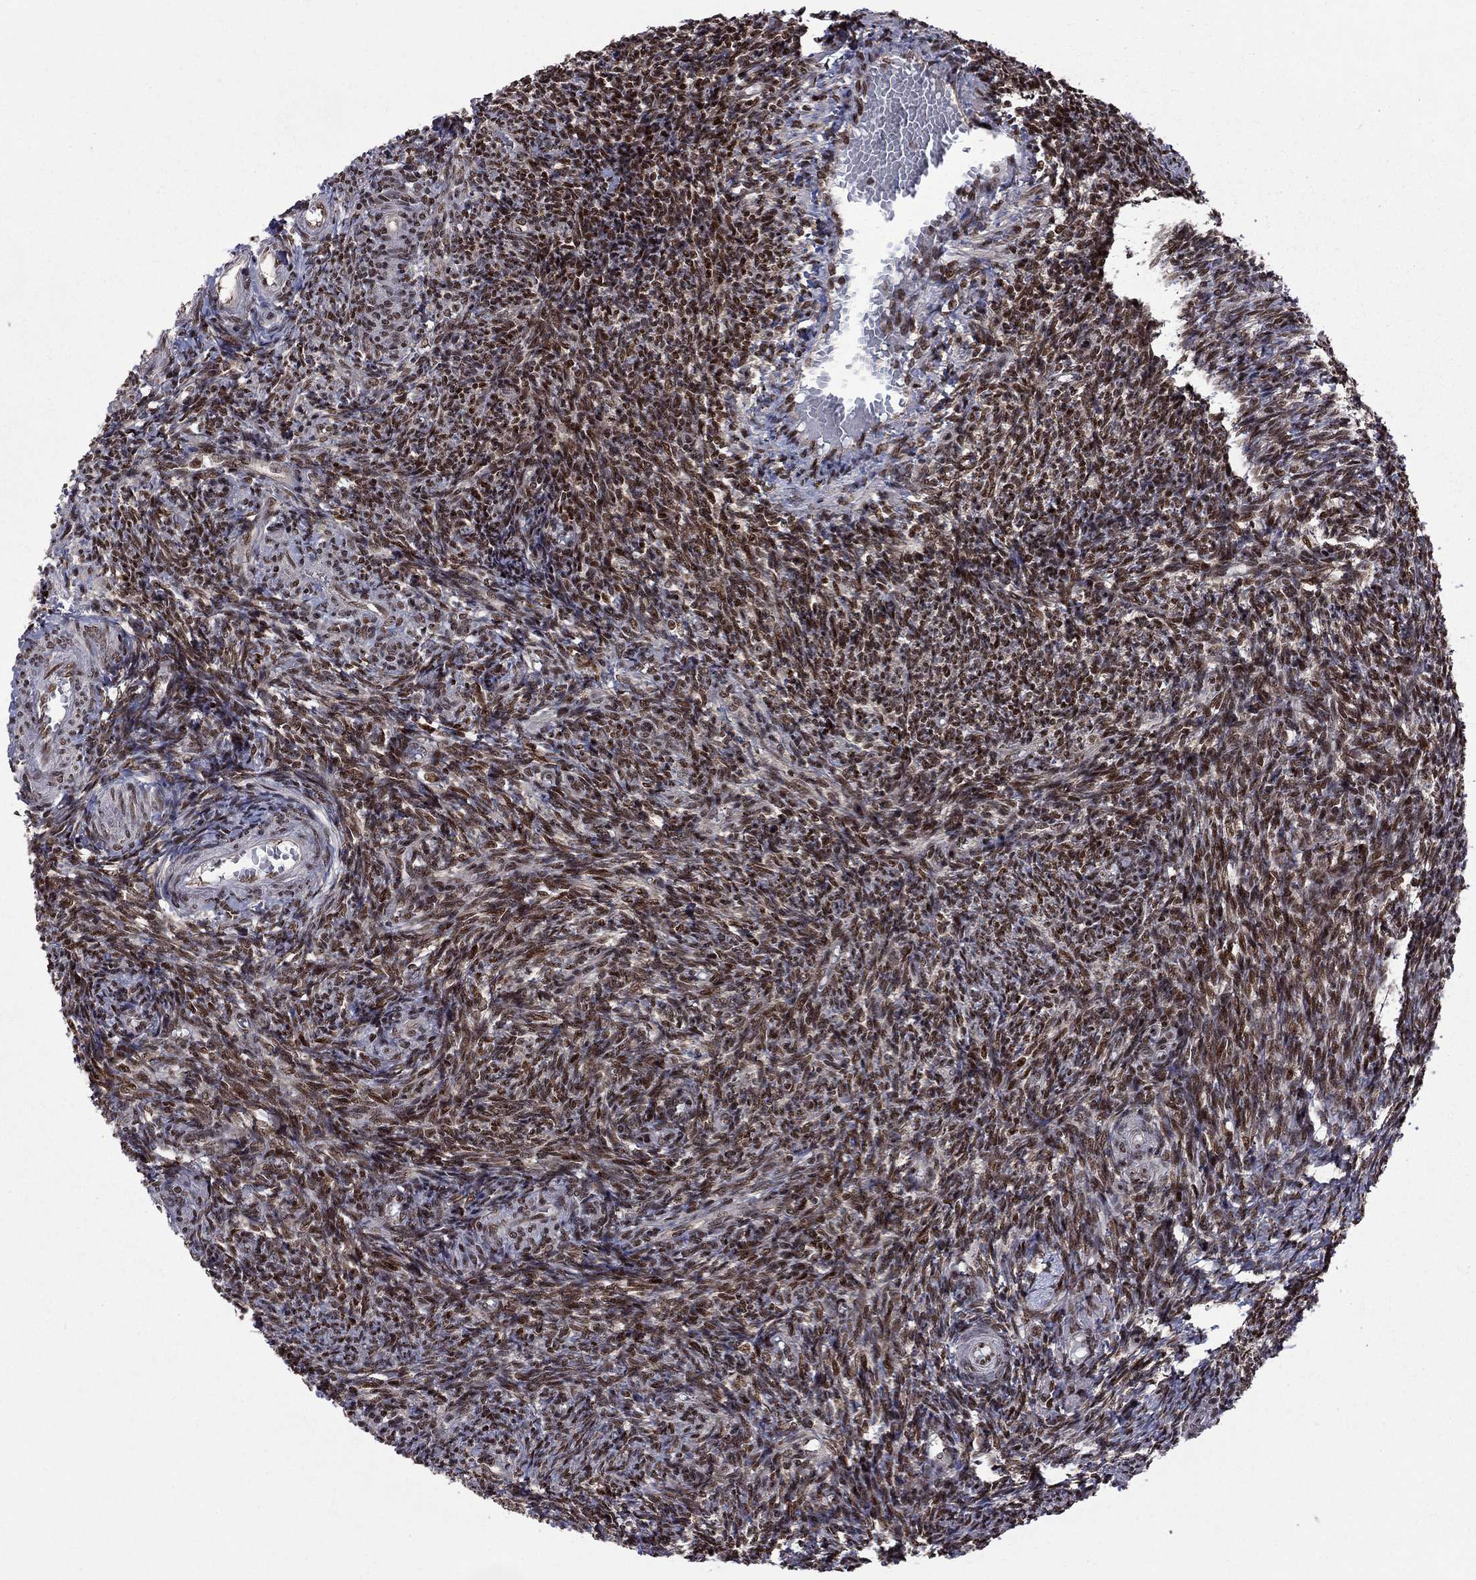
{"staining": {"intensity": "strong", "quantity": ">75%", "location": "nuclear"}, "tissue": "ovary", "cell_type": "Ovarian stroma cells", "image_type": "normal", "snomed": [{"axis": "morphology", "description": "Normal tissue, NOS"}, {"axis": "topography", "description": "Ovary"}], "caption": "Human ovary stained with a brown dye demonstrates strong nuclear positive expression in approximately >75% of ovarian stroma cells.", "gene": "MED25", "patient": {"sex": "female", "age": 39}}